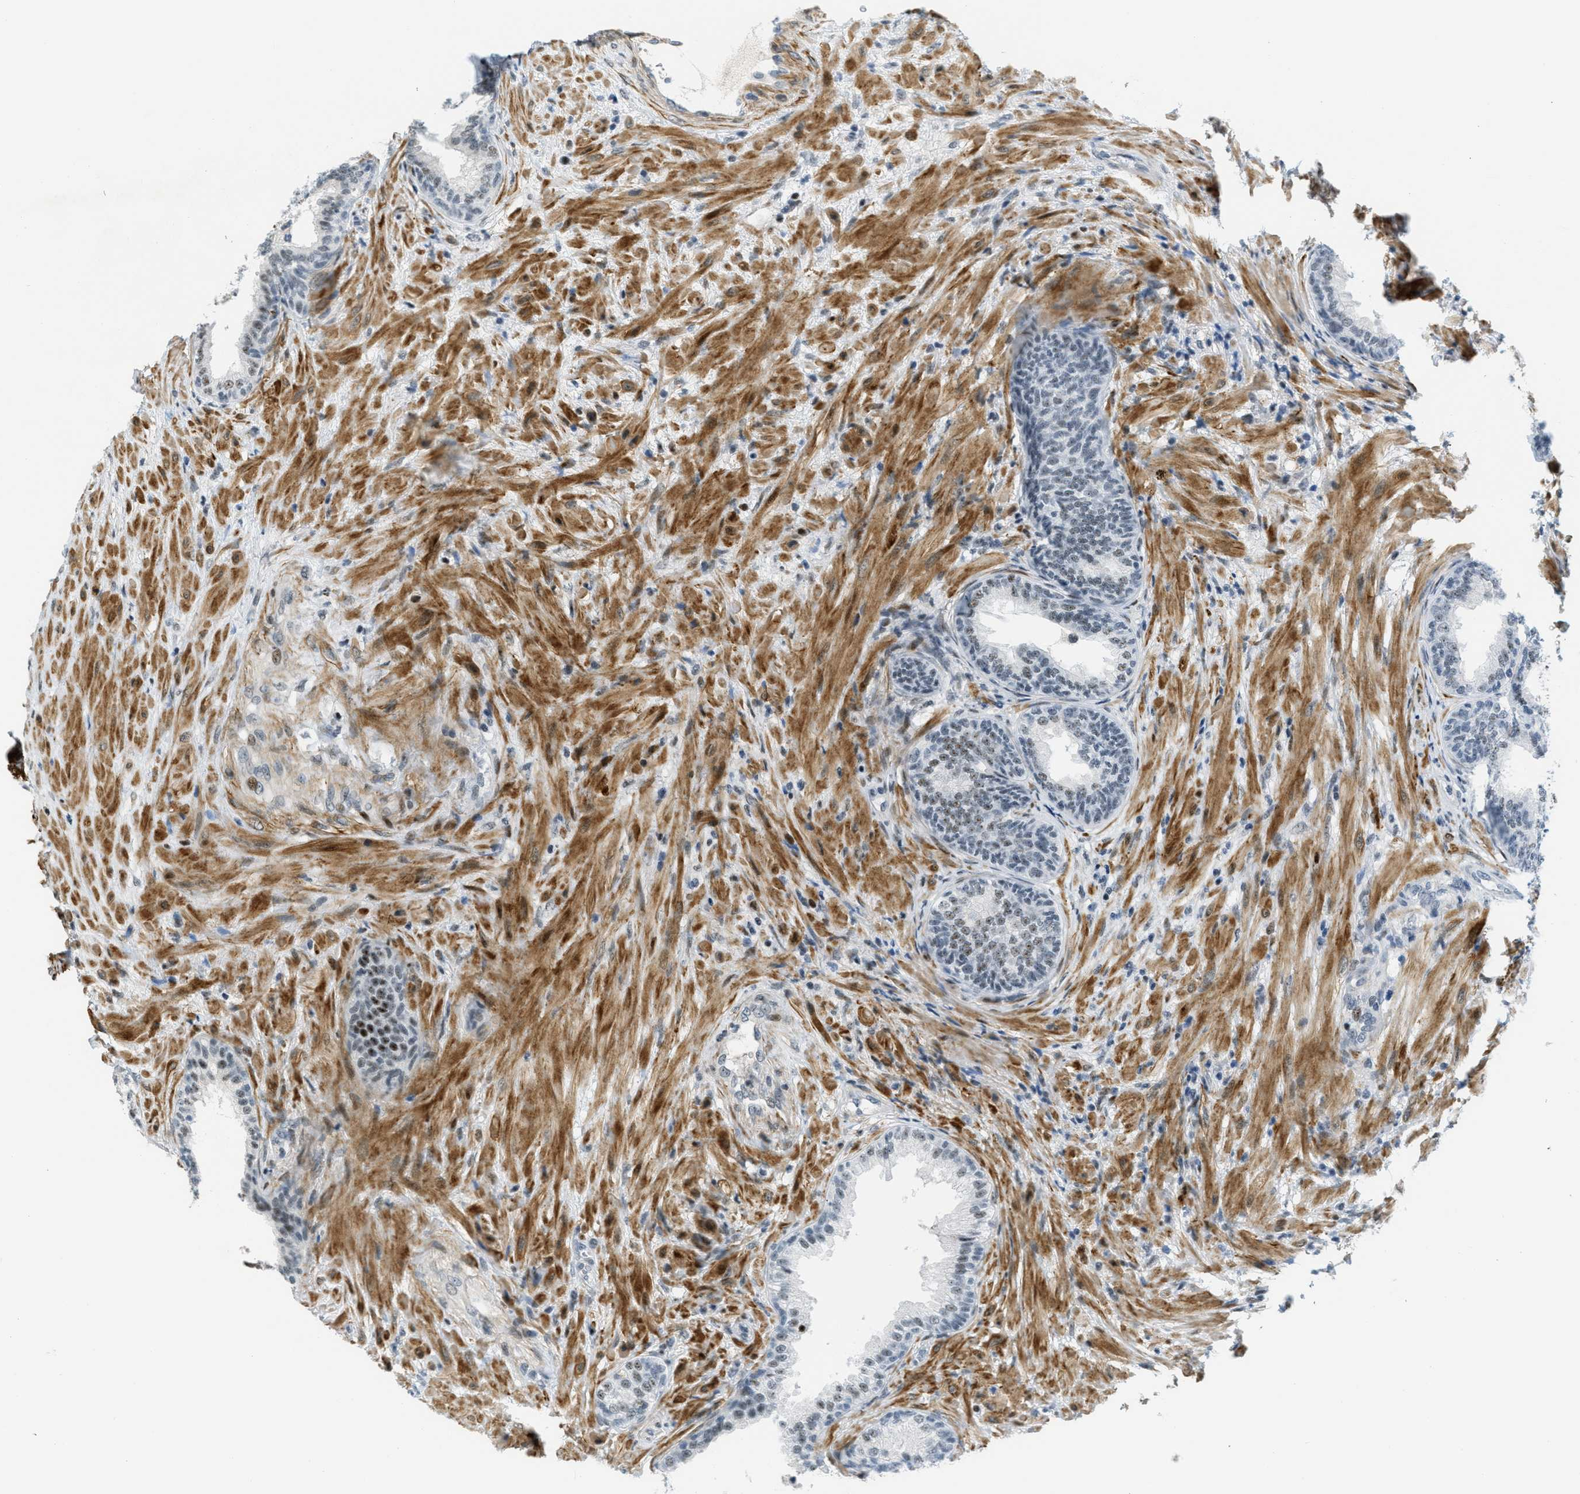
{"staining": {"intensity": "weak", "quantity": ">75%", "location": "nuclear"}, "tissue": "prostate", "cell_type": "Glandular cells", "image_type": "normal", "snomed": [{"axis": "morphology", "description": "Normal tissue, NOS"}, {"axis": "topography", "description": "Prostate"}], "caption": "Glandular cells demonstrate low levels of weak nuclear expression in approximately >75% of cells in benign human prostate.", "gene": "ZDHHC23", "patient": {"sex": "male", "age": 76}}